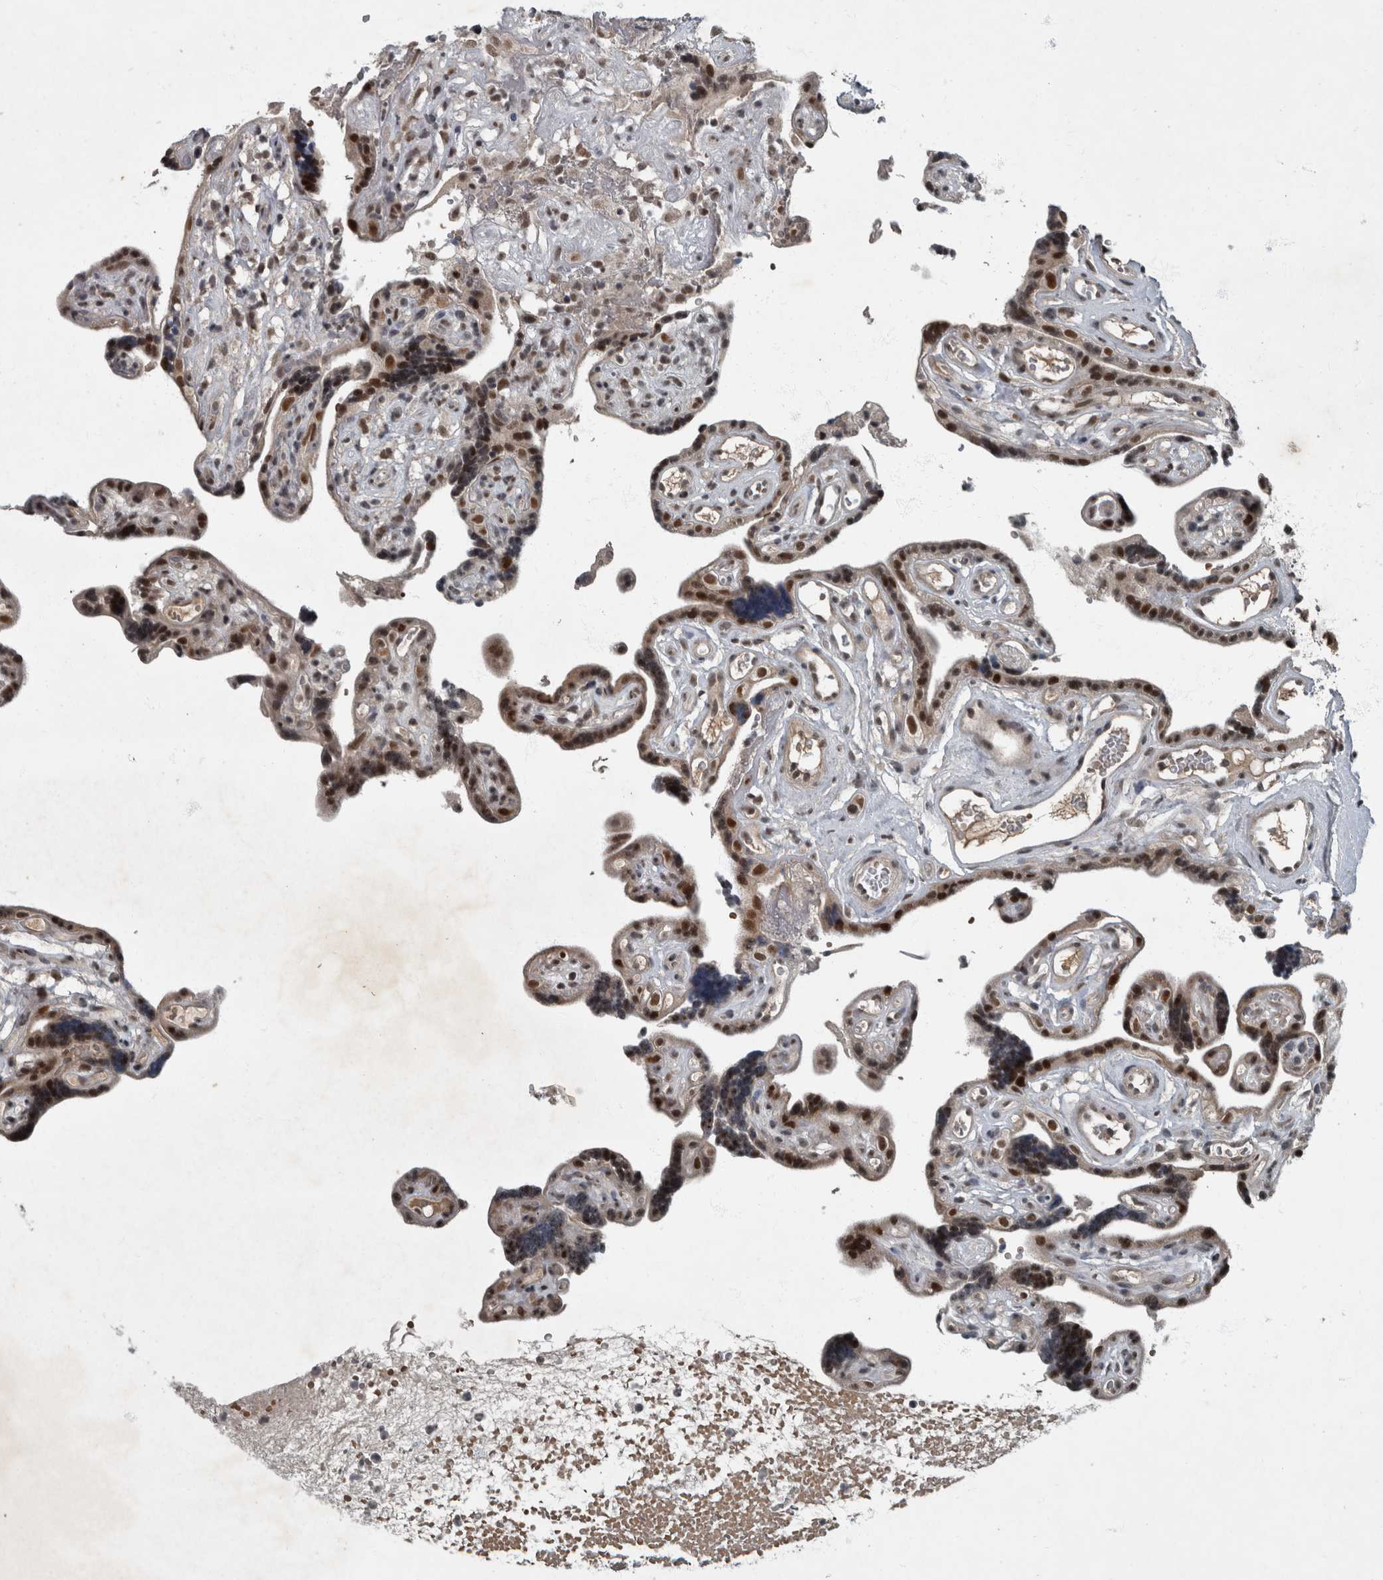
{"staining": {"intensity": "strong", "quantity": ">75%", "location": "nuclear"}, "tissue": "placenta", "cell_type": "Decidual cells", "image_type": "normal", "snomed": [{"axis": "morphology", "description": "Normal tissue, NOS"}, {"axis": "topography", "description": "Placenta"}], "caption": "Decidual cells exhibit strong nuclear expression in about >75% of cells in unremarkable placenta.", "gene": "WDR33", "patient": {"sex": "female", "age": 30}}